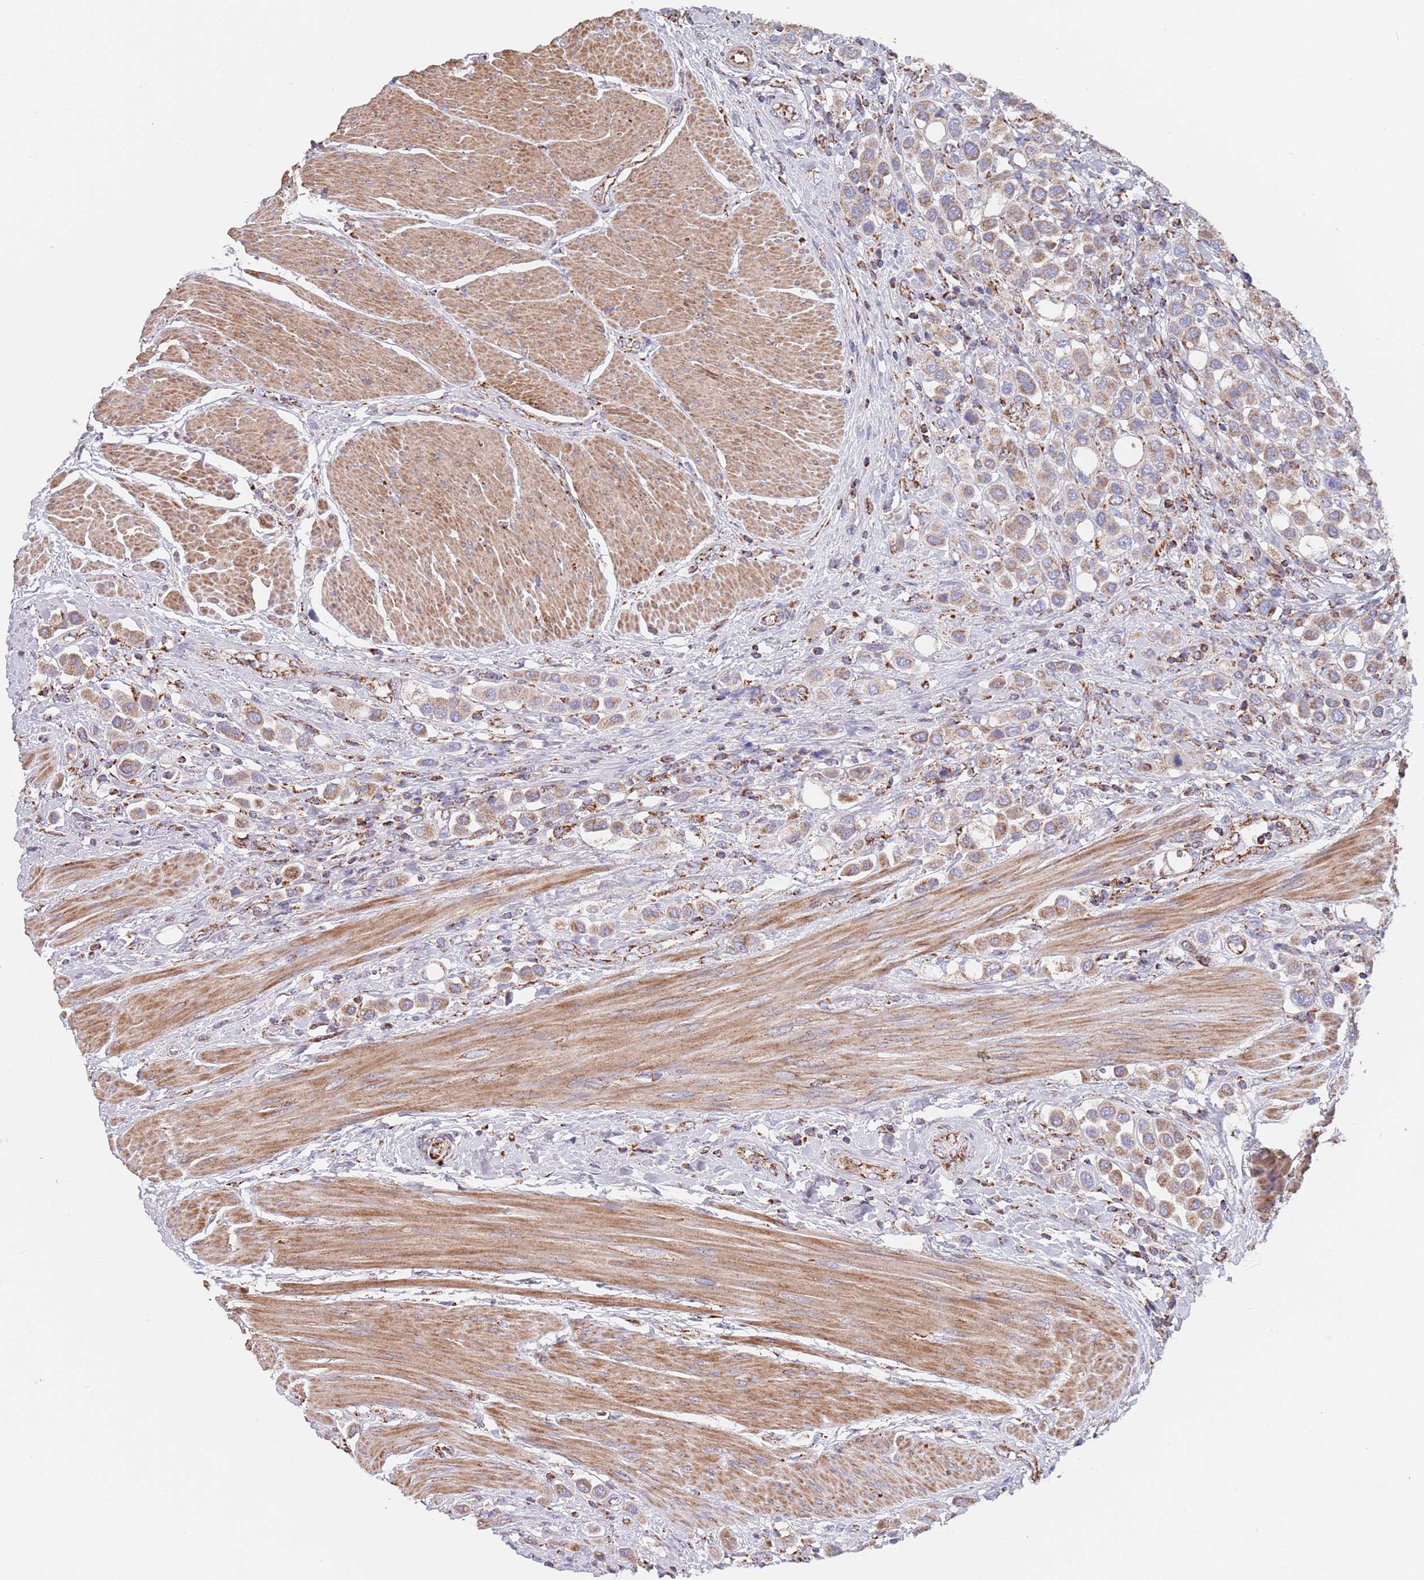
{"staining": {"intensity": "moderate", "quantity": ">75%", "location": "cytoplasmic/membranous"}, "tissue": "urothelial cancer", "cell_type": "Tumor cells", "image_type": "cancer", "snomed": [{"axis": "morphology", "description": "Urothelial carcinoma, High grade"}, {"axis": "topography", "description": "Urinary bladder"}], "caption": "High-grade urothelial carcinoma stained with a protein marker displays moderate staining in tumor cells.", "gene": "PGP", "patient": {"sex": "male", "age": 50}}